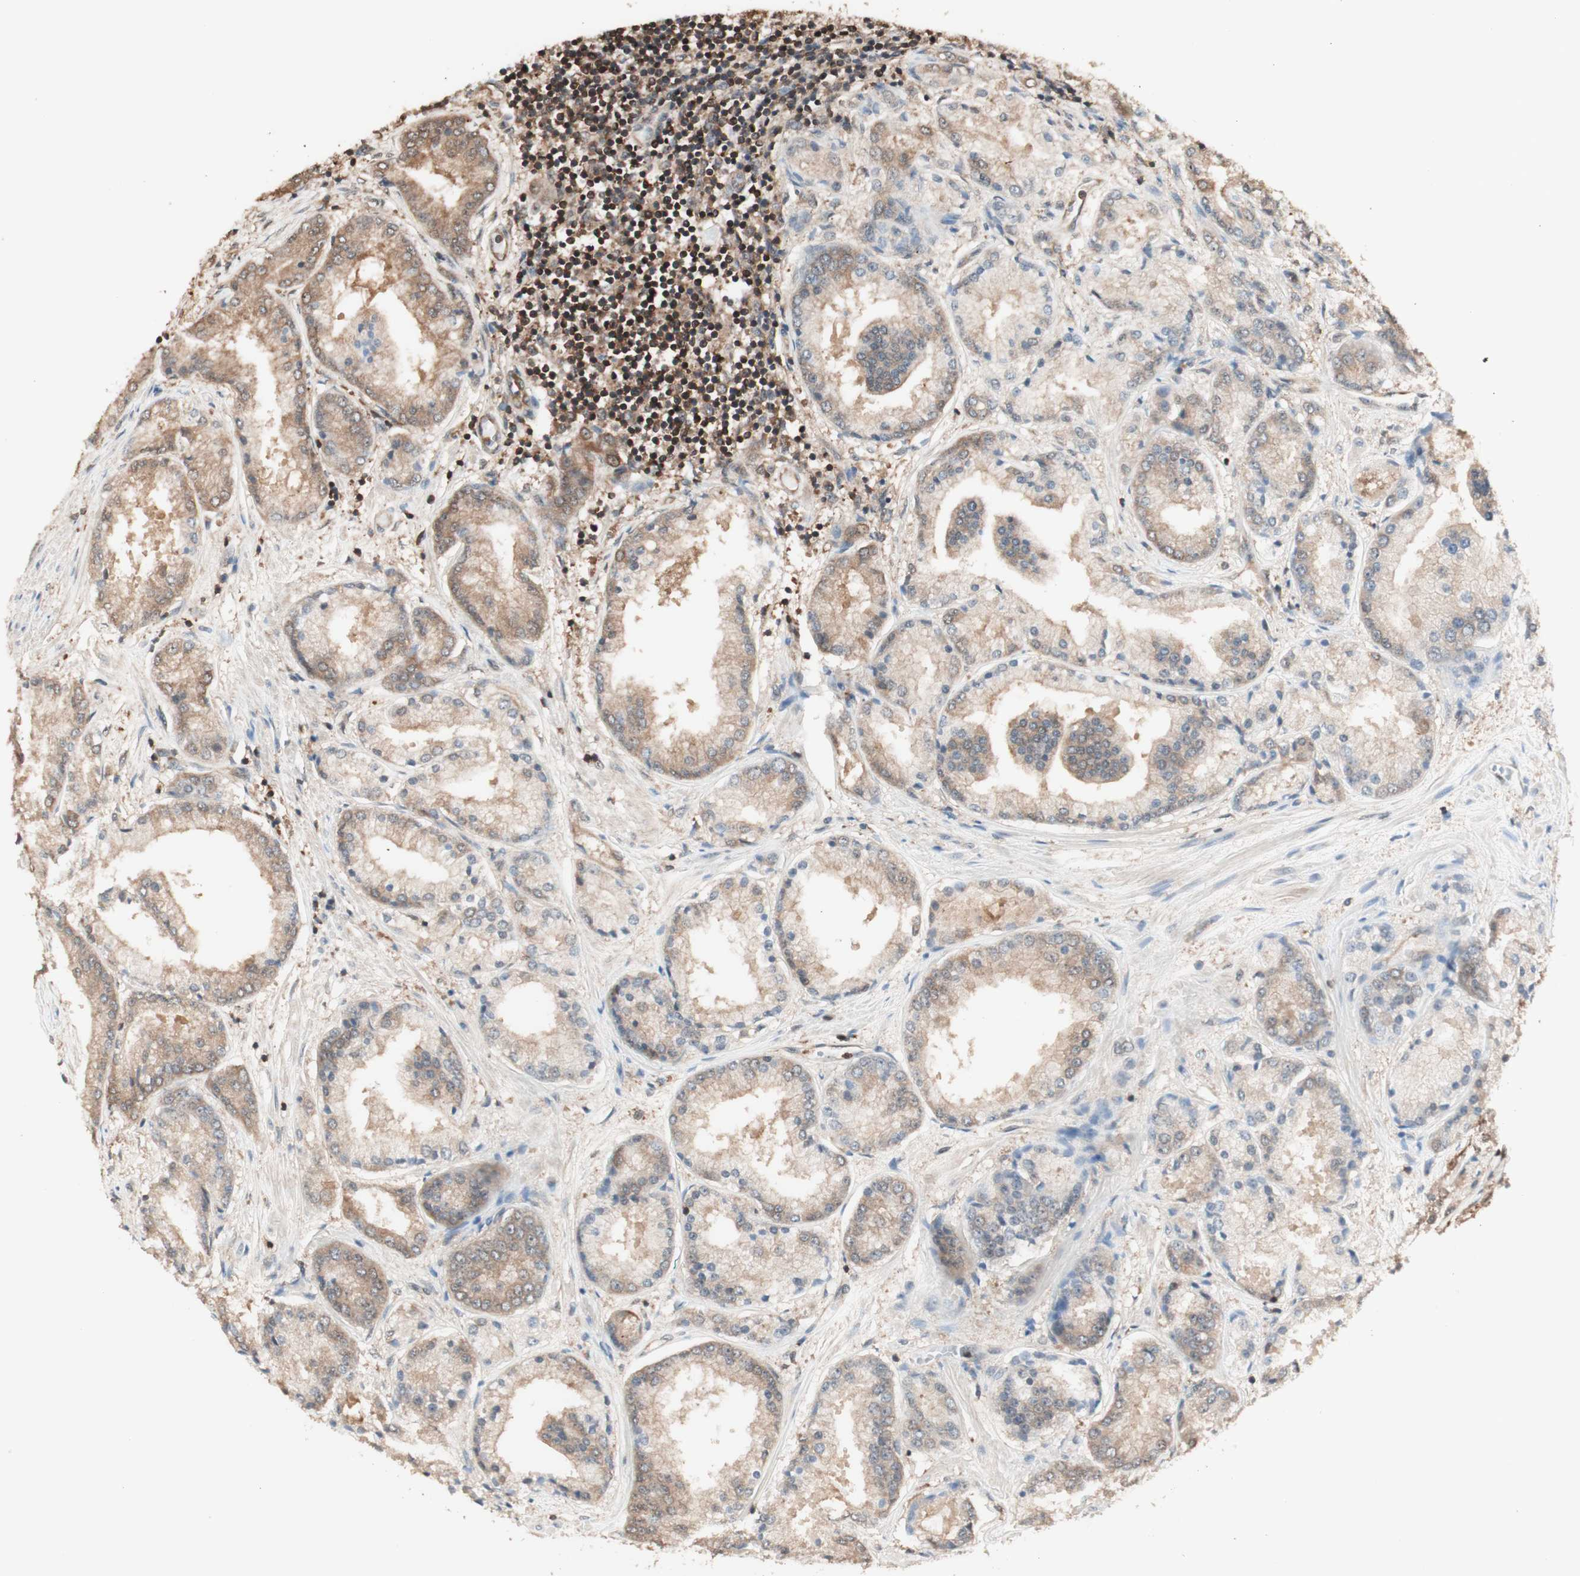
{"staining": {"intensity": "moderate", "quantity": ">75%", "location": "cytoplasmic/membranous"}, "tissue": "prostate cancer", "cell_type": "Tumor cells", "image_type": "cancer", "snomed": [{"axis": "morphology", "description": "Adenocarcinoma, High grade"}, {"axis": "topography", "description": "Prostate"}], "caption": "High-magnification brightfield microscopy of prostate cancer stained with DAB (brown) and counterstained with hematoxylin (blue). tumor cells exhibit moderate cytoplasmic/membranous staining is seen in about>75% of cells.", "gene": "YWHAB", "patient": {"sex": "male", "age": 59}}